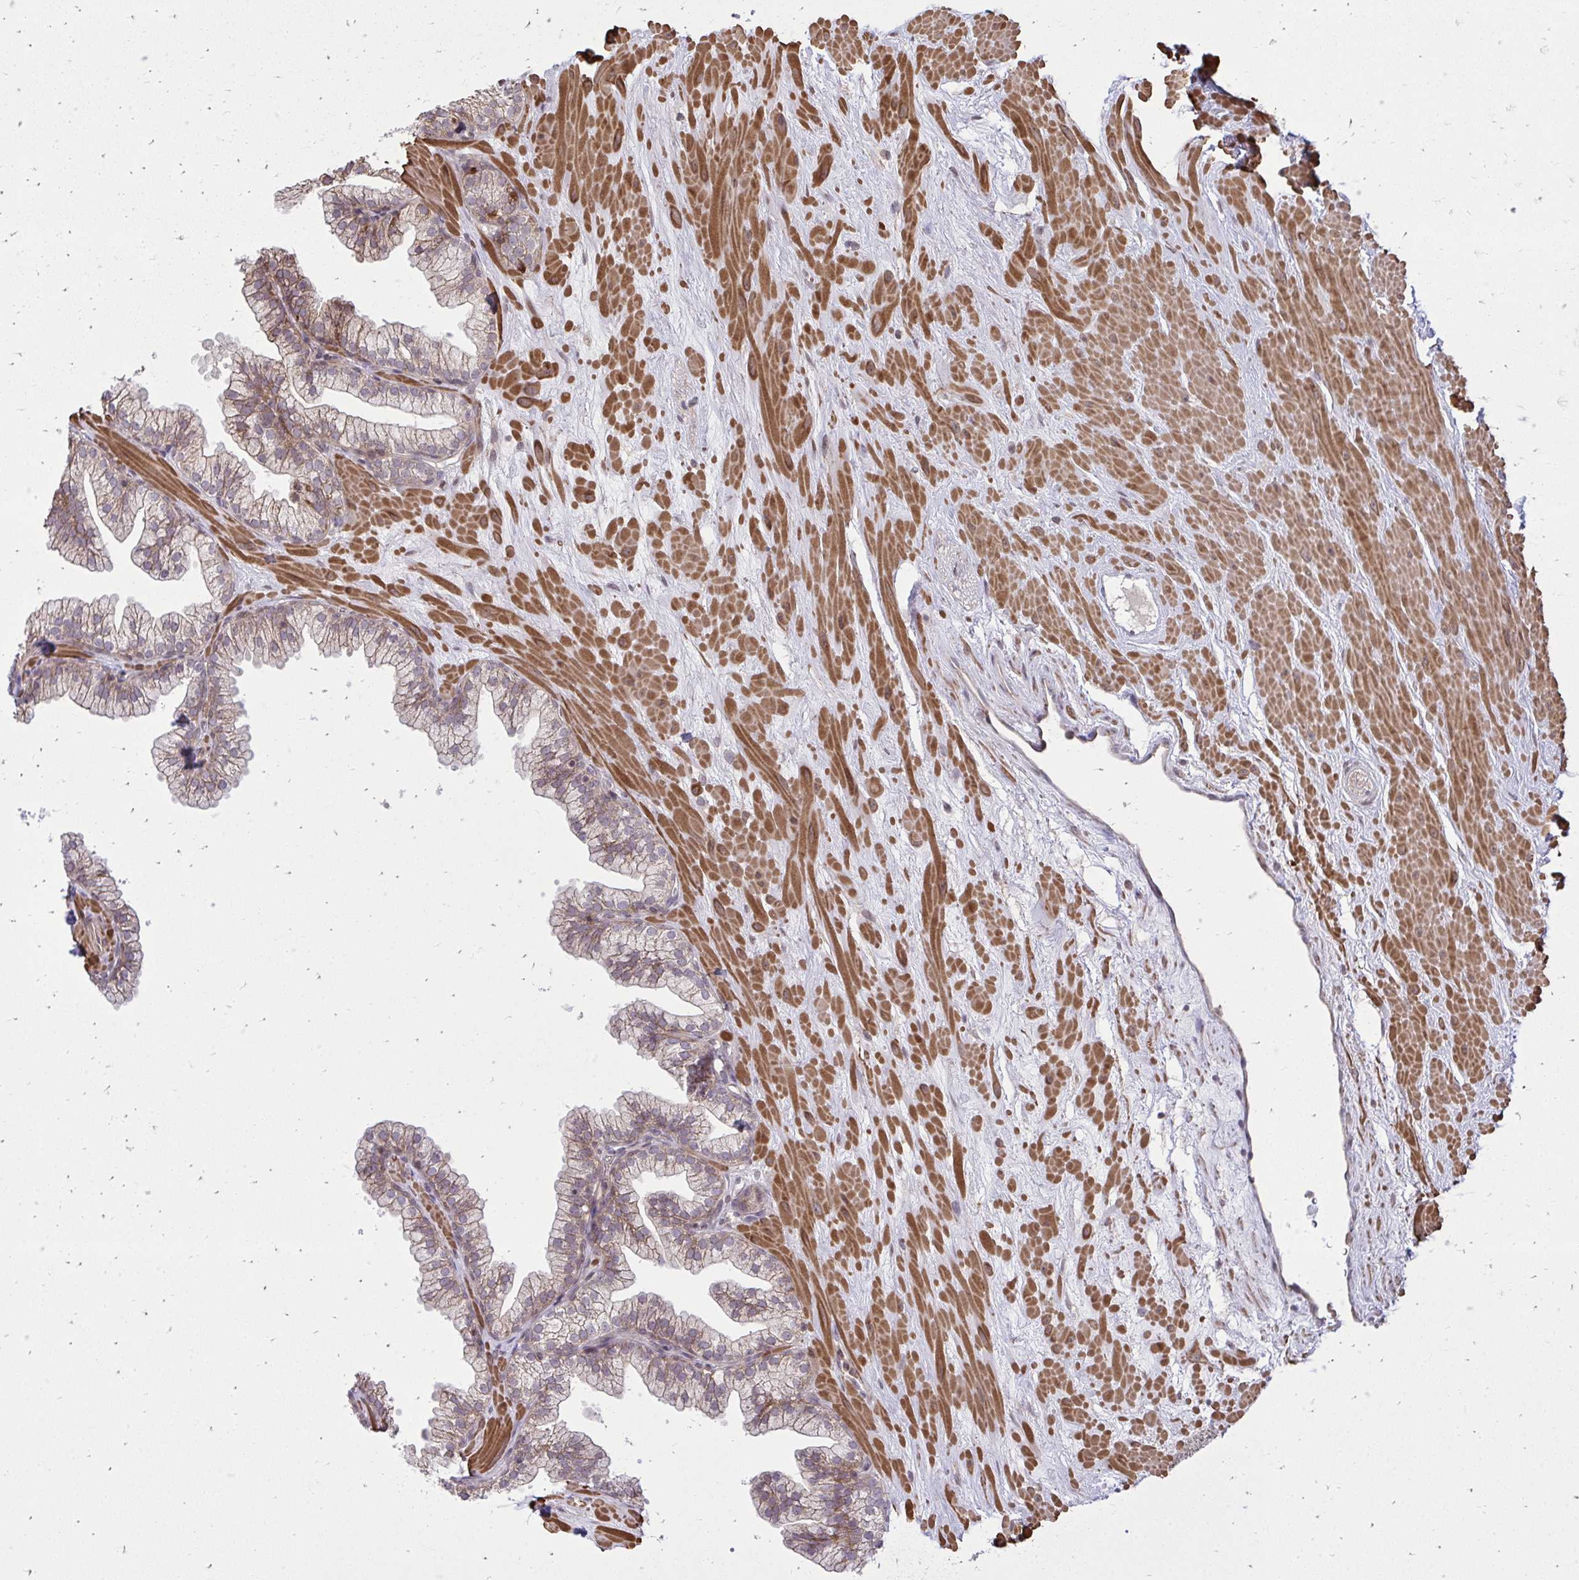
{"staining": {"intensity": "moderate", "quantity": "25%-75%", "location": "cytoplasmic/membranous"}, "tissue": "prostate", "cell_type": "Glandular cells", "image_type": "normal", "snomed": [{"axis": "morphology", "description": "Normal tissue, NOS"}, {"axis": "topography", "description": "Prostate"}, {"axis": "topography", "description": "Peripheral nerve tissue"}], "caption": "A histopathology image of human prostate stained for a protein exhibits moderate cytoplasmic/membranous brown staining in glandular cells. The staining was performed using DAB (3,3'-diaminobenzidine), with brown indicating positive protein expression. Nuclei are stained blue with hematoxylin.", "gene": "SLC7A5", "patient": {"sex": "male", "age": 61}}